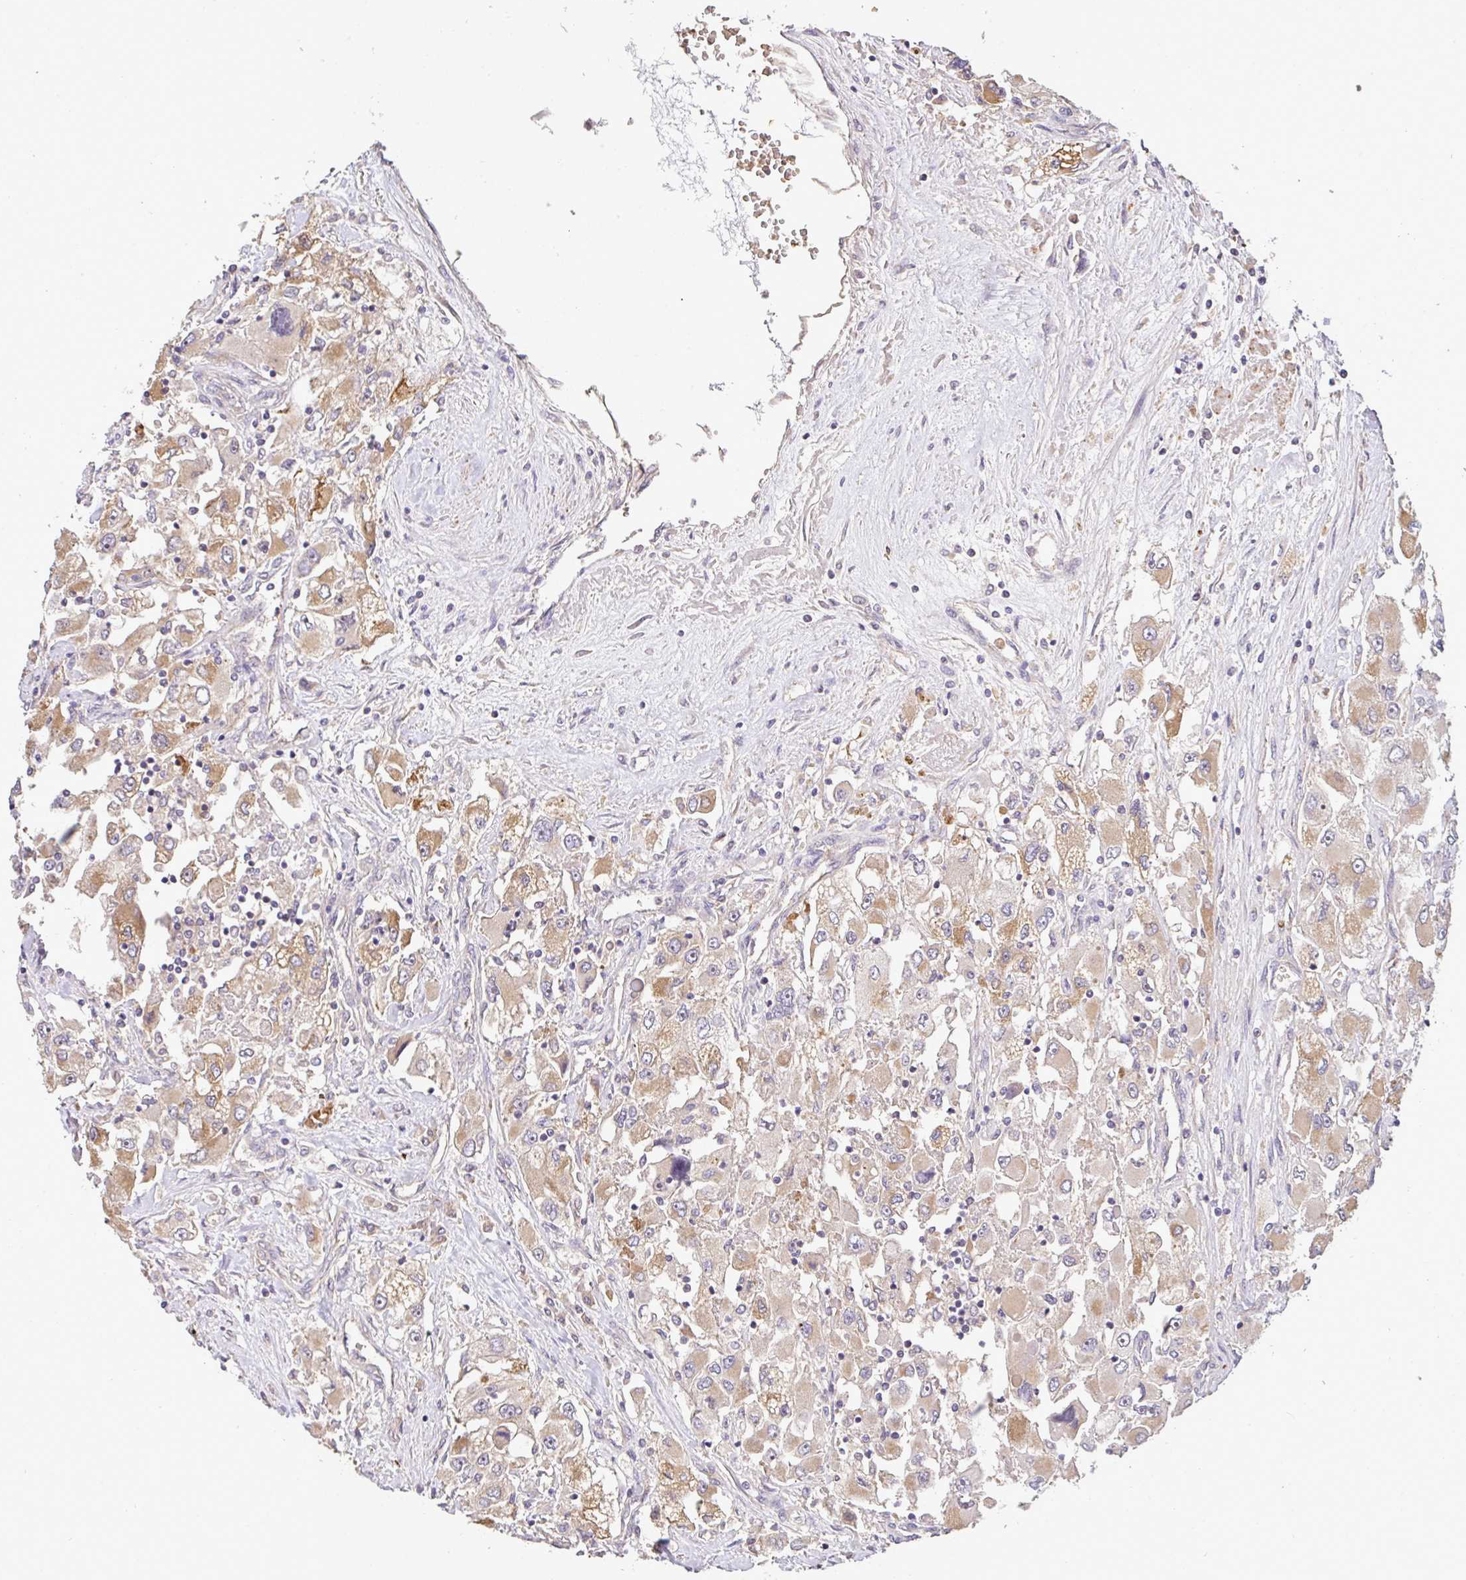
{"staining": {"intensity": "weak", "quantity": ">75%", "location": "cytoplasmic/membranous"}, "tissue": "renal cancer", "cell_type": "Tumor cells", "image_type": "cancer", "snomed": [{"axis": "morphology", "description": "Adenocarcinoma, NOS"}, {"axis": "topography", "description": "Kidney"}], "caption": "The image shows staining of renal cancer (adenocarcinoma), revealing weak cytoplasmic/membranous protein staining (brown color) within tumor cells. (Stains: DAB in brown, nuclei in blue, Microscopy: brightfield microscopy at high magnification).", "gene": "C1QTNF9B", "patient": {"sex": "female", "age": 52}}